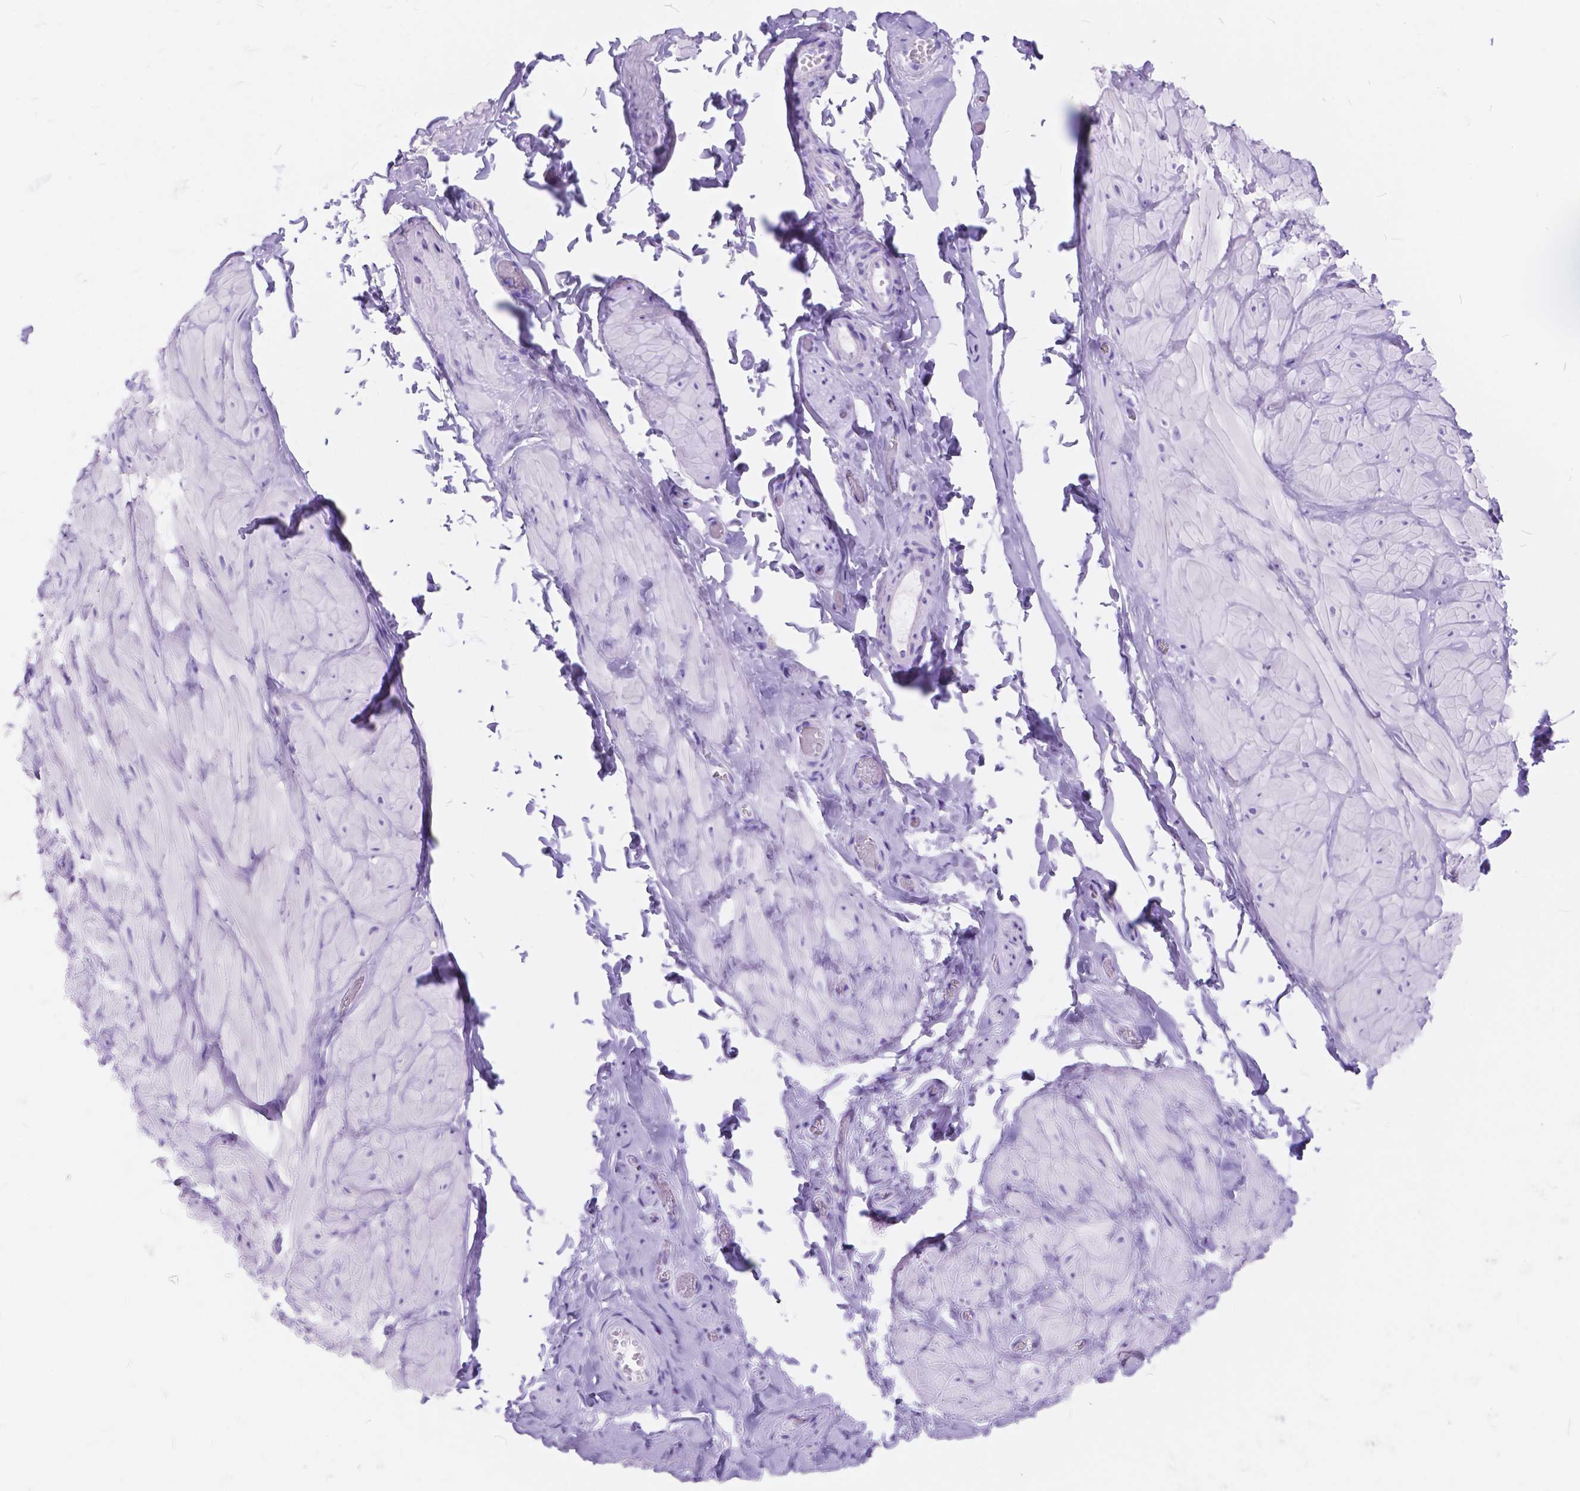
{"staining": {"intensity": "negative", "quantity": "none", "location": "none"}, "tissue": "adipose tissue", "cell_type": "Adipocytes", "image_type": "normal", "snomed": [{"axis": "morphology", "description": "Normal tissue, NOS"}, {"axis": "topography", "description": "Epididymis, spermatic cord, NOS"}, {"axis": "topography", "description": "Epididymis"}, {"axis": "topography", "description": "Peripheral nerve tissue"}], "caption": "This is a photomicrograph of immunohistochemistry staining of unremarkable adipose tissue, which shows no staining in adipocytes.", "gene": "FOXL2", "patient": {"sex": "male", "age": 29}}